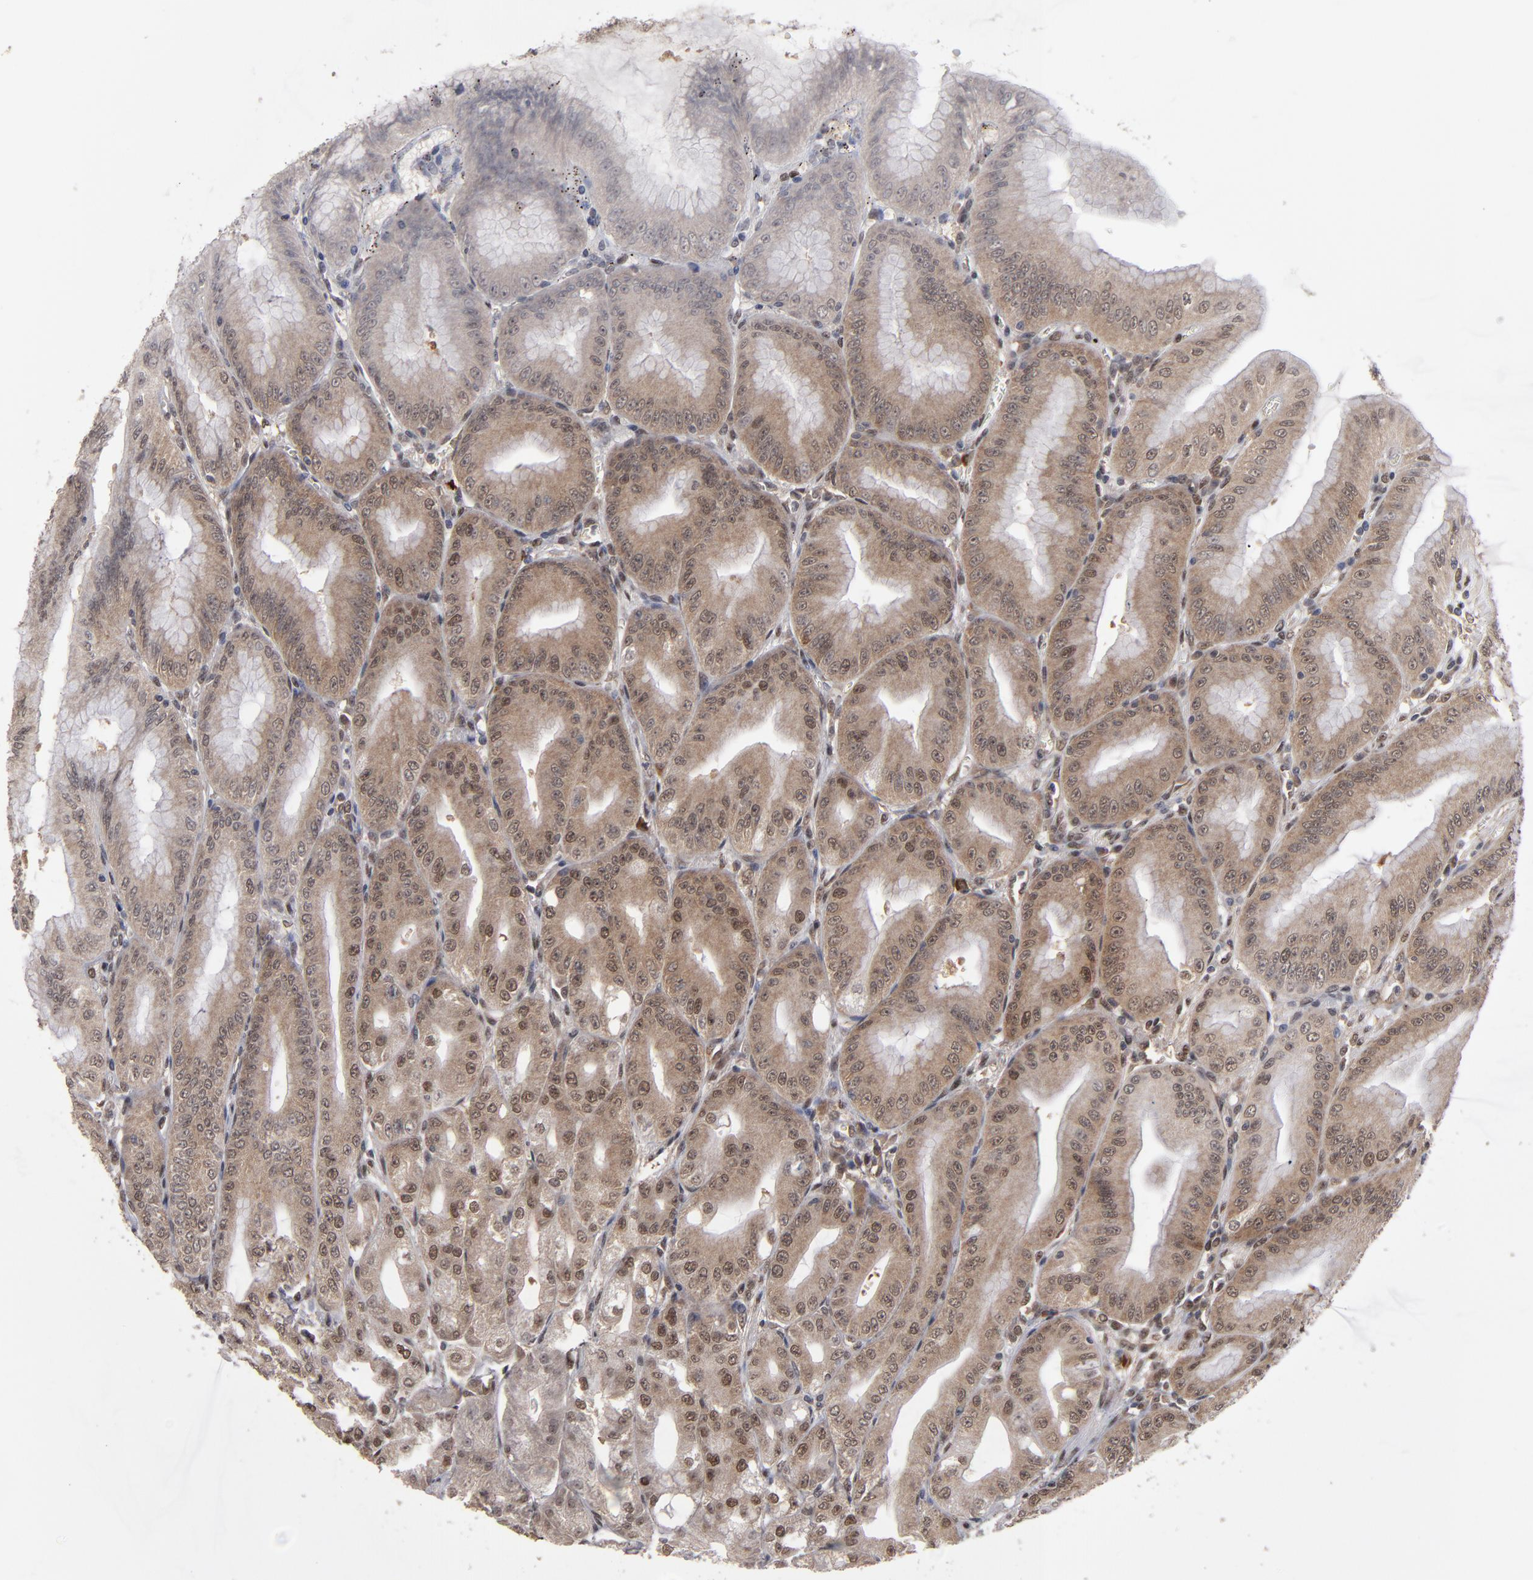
{"staining": {"intensity": "moderate", "quantity": ">75%", "location": "cytoplasmic/membranous,nuclear"}, "tissue": "stomach", "cell_type": "Glandular cells", "image_type": "normal", "snomed": [{"axis": "morphology", "description": "Normal tissue, NOS"}, {"axis": "topography", "description": "Stomach, lower"}], "caption": "Glandular cells demonstrate medium levels of moderate cytoplasmic/membranous,nuclear staining in approximately >75% of cells in unremarkable stomach. The staining was performed using DAB, with brown indicating positive protein expression. Nuclei are stained blue with hematoxylin.", "gene": "HUWE1", "patient": {"sex": "male", "age": 71}}